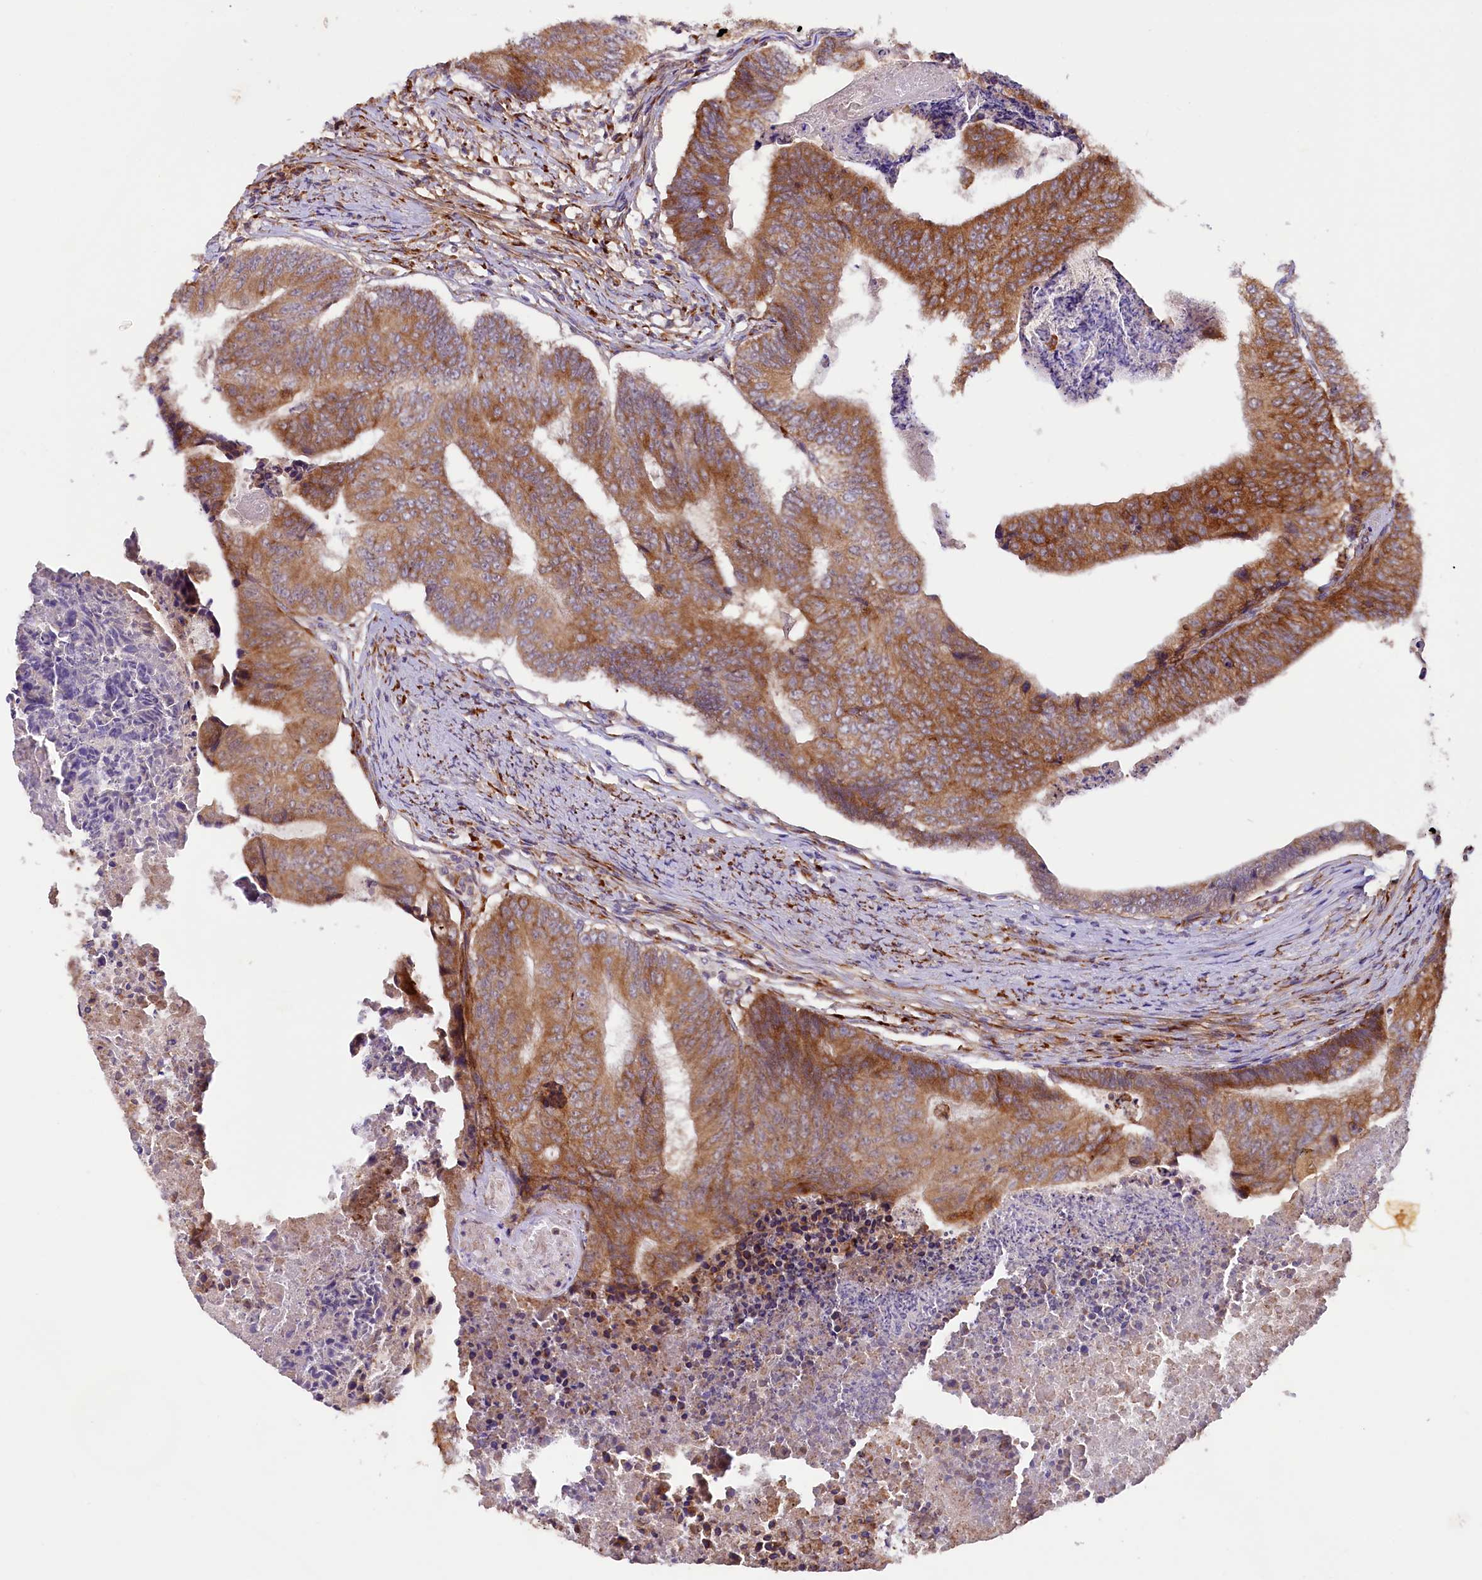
{"staining": {"intensity": "moderate", "quantity": ">75%", "location": "cytoplasmic/membranous"}, "tissue": "colorectal cancer", "cell_type": "Tumor cells", "image_type": "cancer", "snomed": [{"axis": "morphology", "description": "Adenocarcinoma, NOS"}, {"axis": "topography", "description": "Colon"}], "caption": "A micrograph of human colorectal cancer stained for a protein displays moderate cytoplasmic/membranous brown staining in tumor cells. Immunohistochemistry stains the protein of interest in brown and the nuclei are stained blue.", "gene": "SSC5D", "patient": {"sex": "female", "age": 67}}